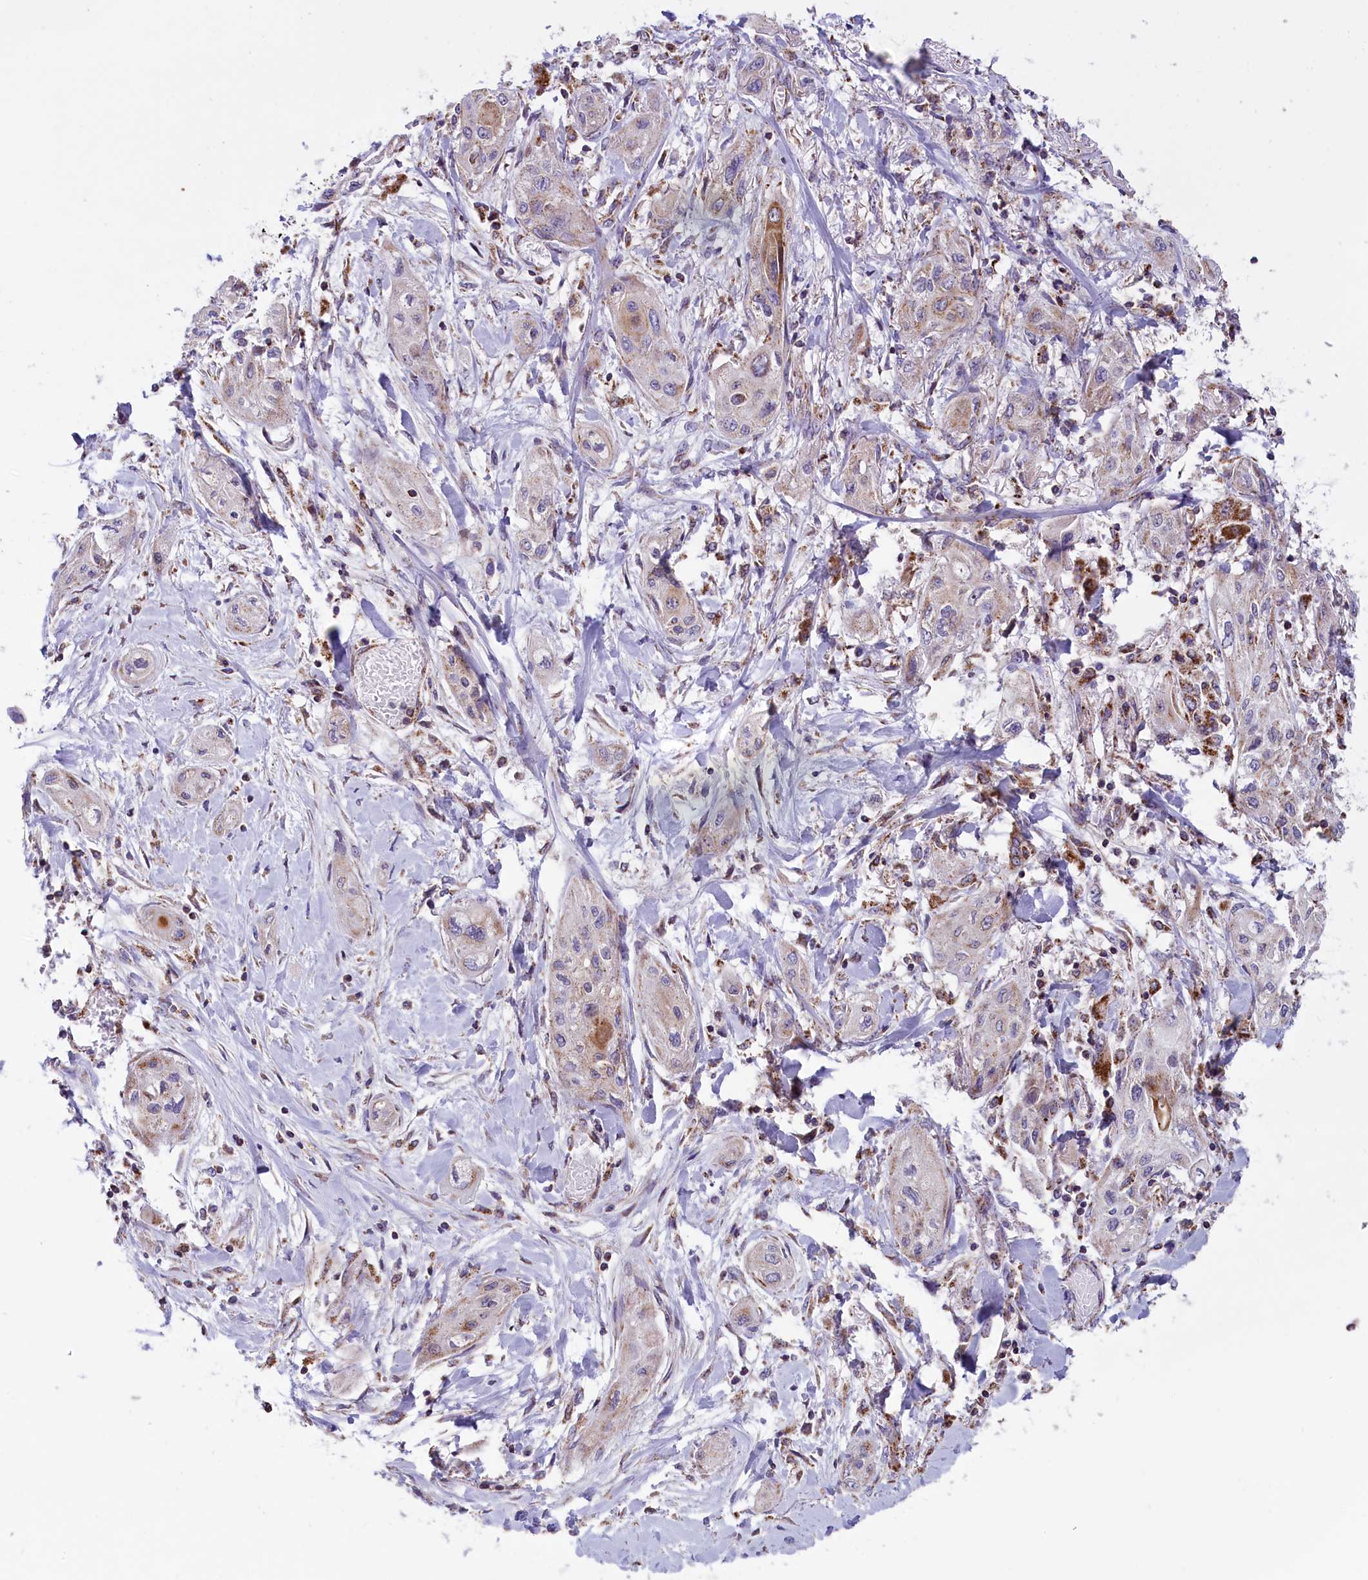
{"staining": {"intensity": "weak", "quantity": "<25%", "location": "cytoplasmic/membranous"}, "tissue": "lung cancer", "cell_type": "Tumor cells", "image_type": "cancer", "snomed": [{"axis": "morphology", "description": "Squamous cell carcinoma, NOS"}, {"axis": "topography", "description": "Lung"}], "caption": "Immunohistochemical staining of human lung cancer (squamous cell carcinoma) displays no significant positivity in tumor cells. The staining was performed using DAB (3,3'-diaminobenzidine) to visualize the protein expression in brown, while the nuclei were stained in blue with hematoxylin (Magnification: 20x).", "gene": "GLRX5", "patient": {"sex": "female", "age": 47}}